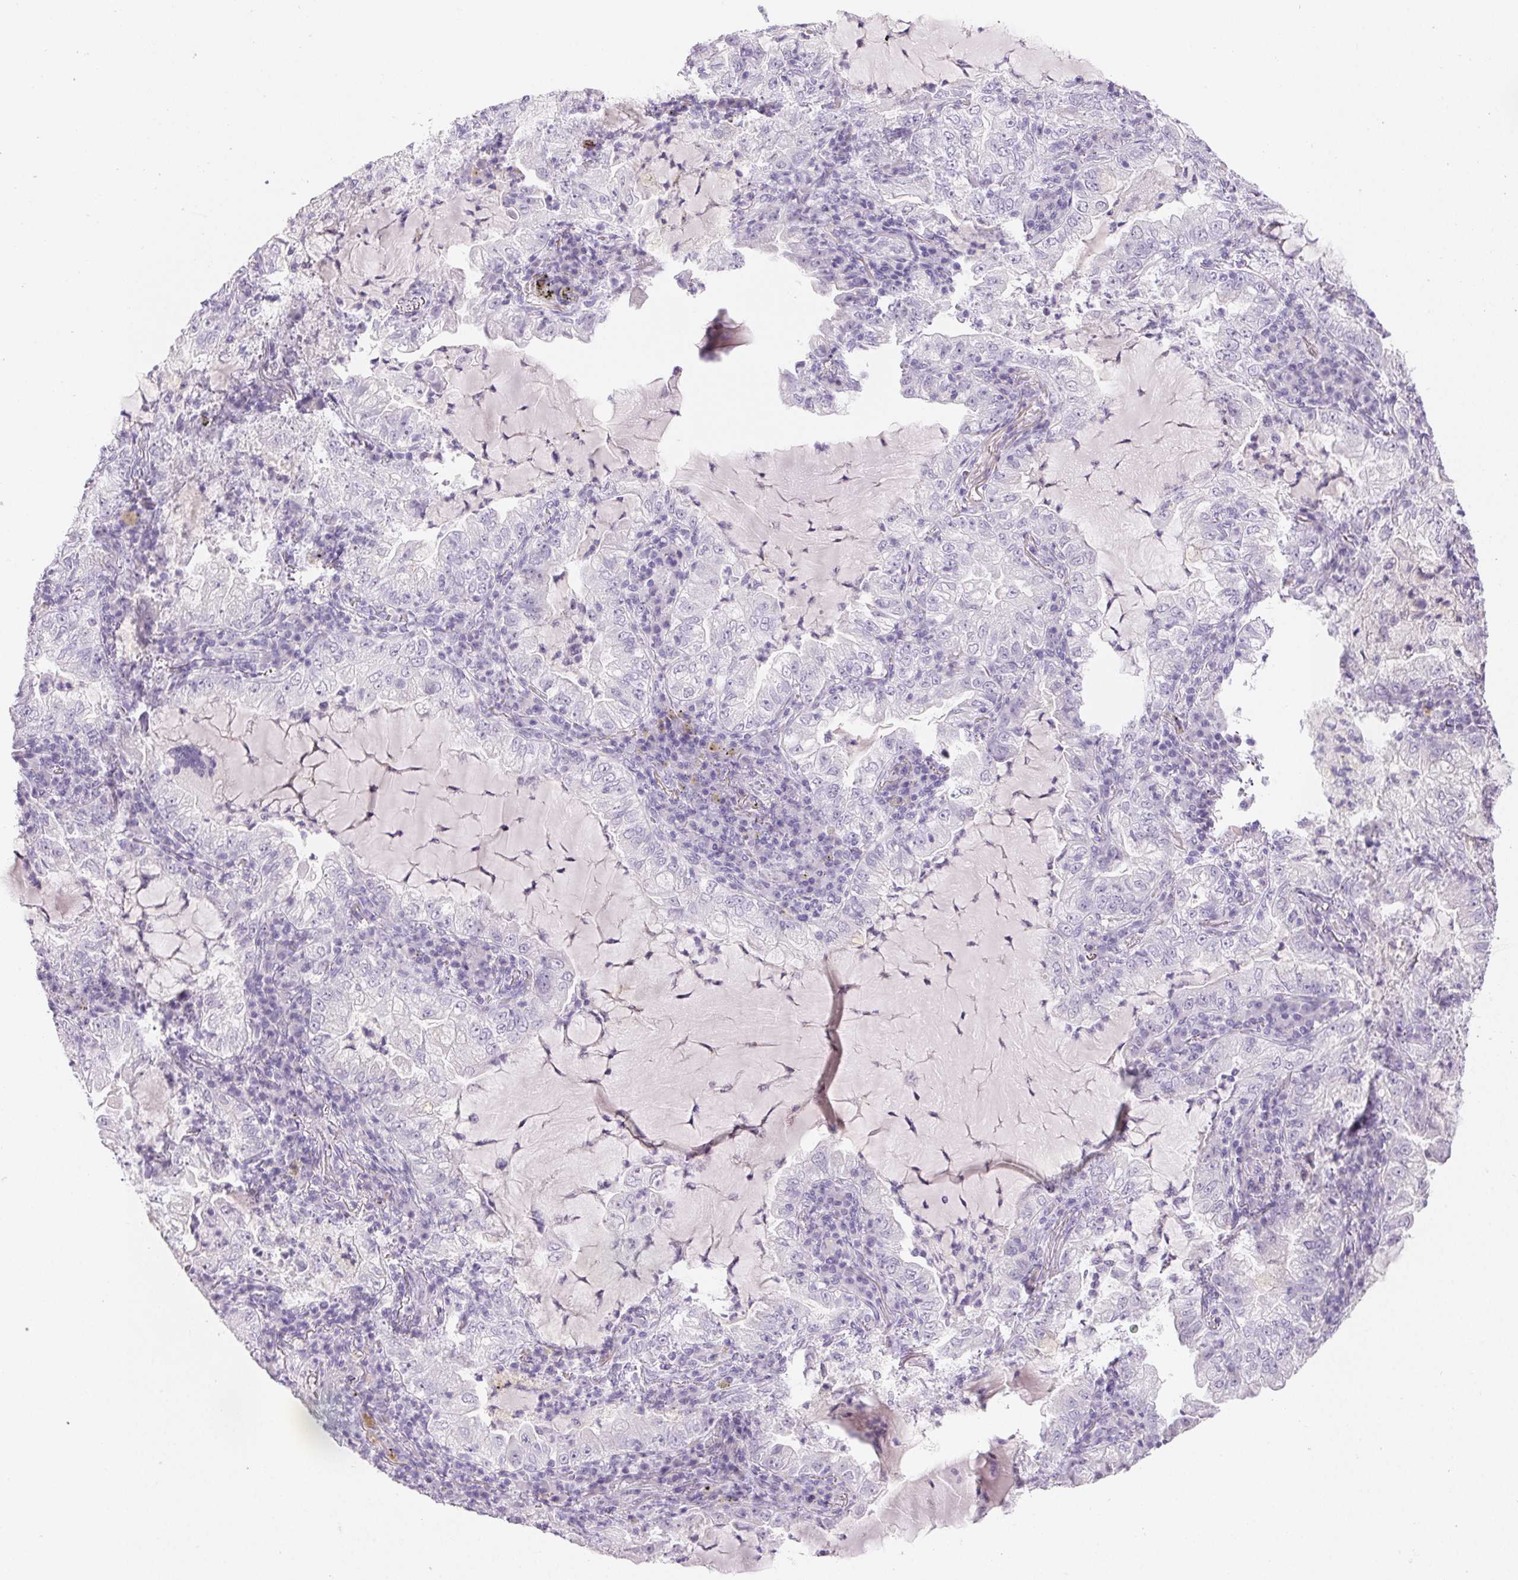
{"staining": {"intensity": "negative", "quantity": "none", "location": "none"}, "tissue": "lung cancer", "cell_type": "Tumor cells", "image_type": "cancer", "snomed": [{"axis": "morphology", "description": "Adenocarcinoma, NOS"}, {"axis": "topography", "description": "Lung"}], "caption": "A high-resolution image shows IHC staining of adenocarcinoma (lung), which reveals no significant expression in tumor cells.", "gene": "BPIFB2", "patient": {"sex": "female", "age": 73}}